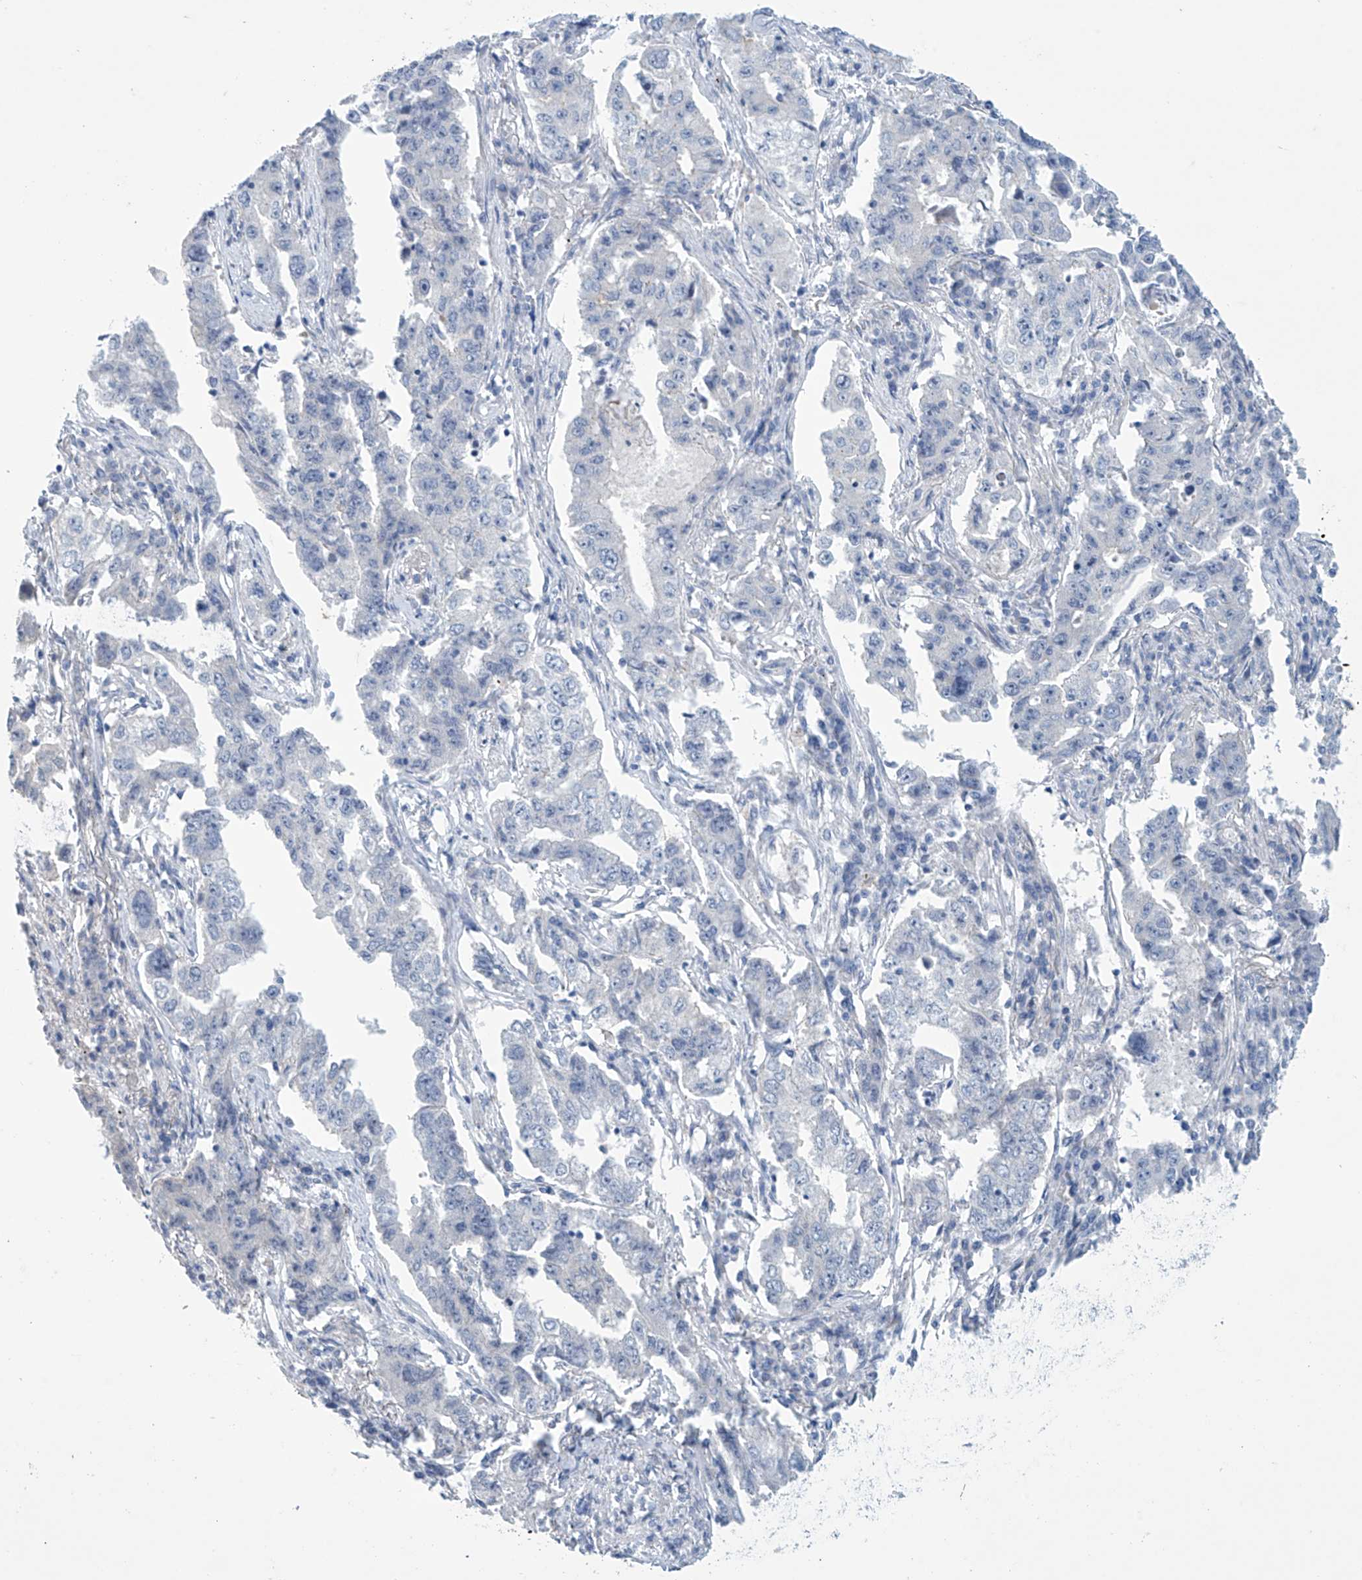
{"staining": {"intensity": "negative", "quantity": "none", "location": "none"}, "tissue": "lung cancer", "cell_type": "Tumor cells", "image_type": "cancer", "snomed": [{"axis": "morphology", "description": "Adenocarcinoma, NOS"}, {"axis": "topography", "description": "Lung"}], "caption": "This is a histopathology image of immunohistochemistry staining of lung adenocarcinoma, which shows no staining in tumor cells.", "gene": "SLC35A5", "patient": {"sex": "female", "age": 51}}